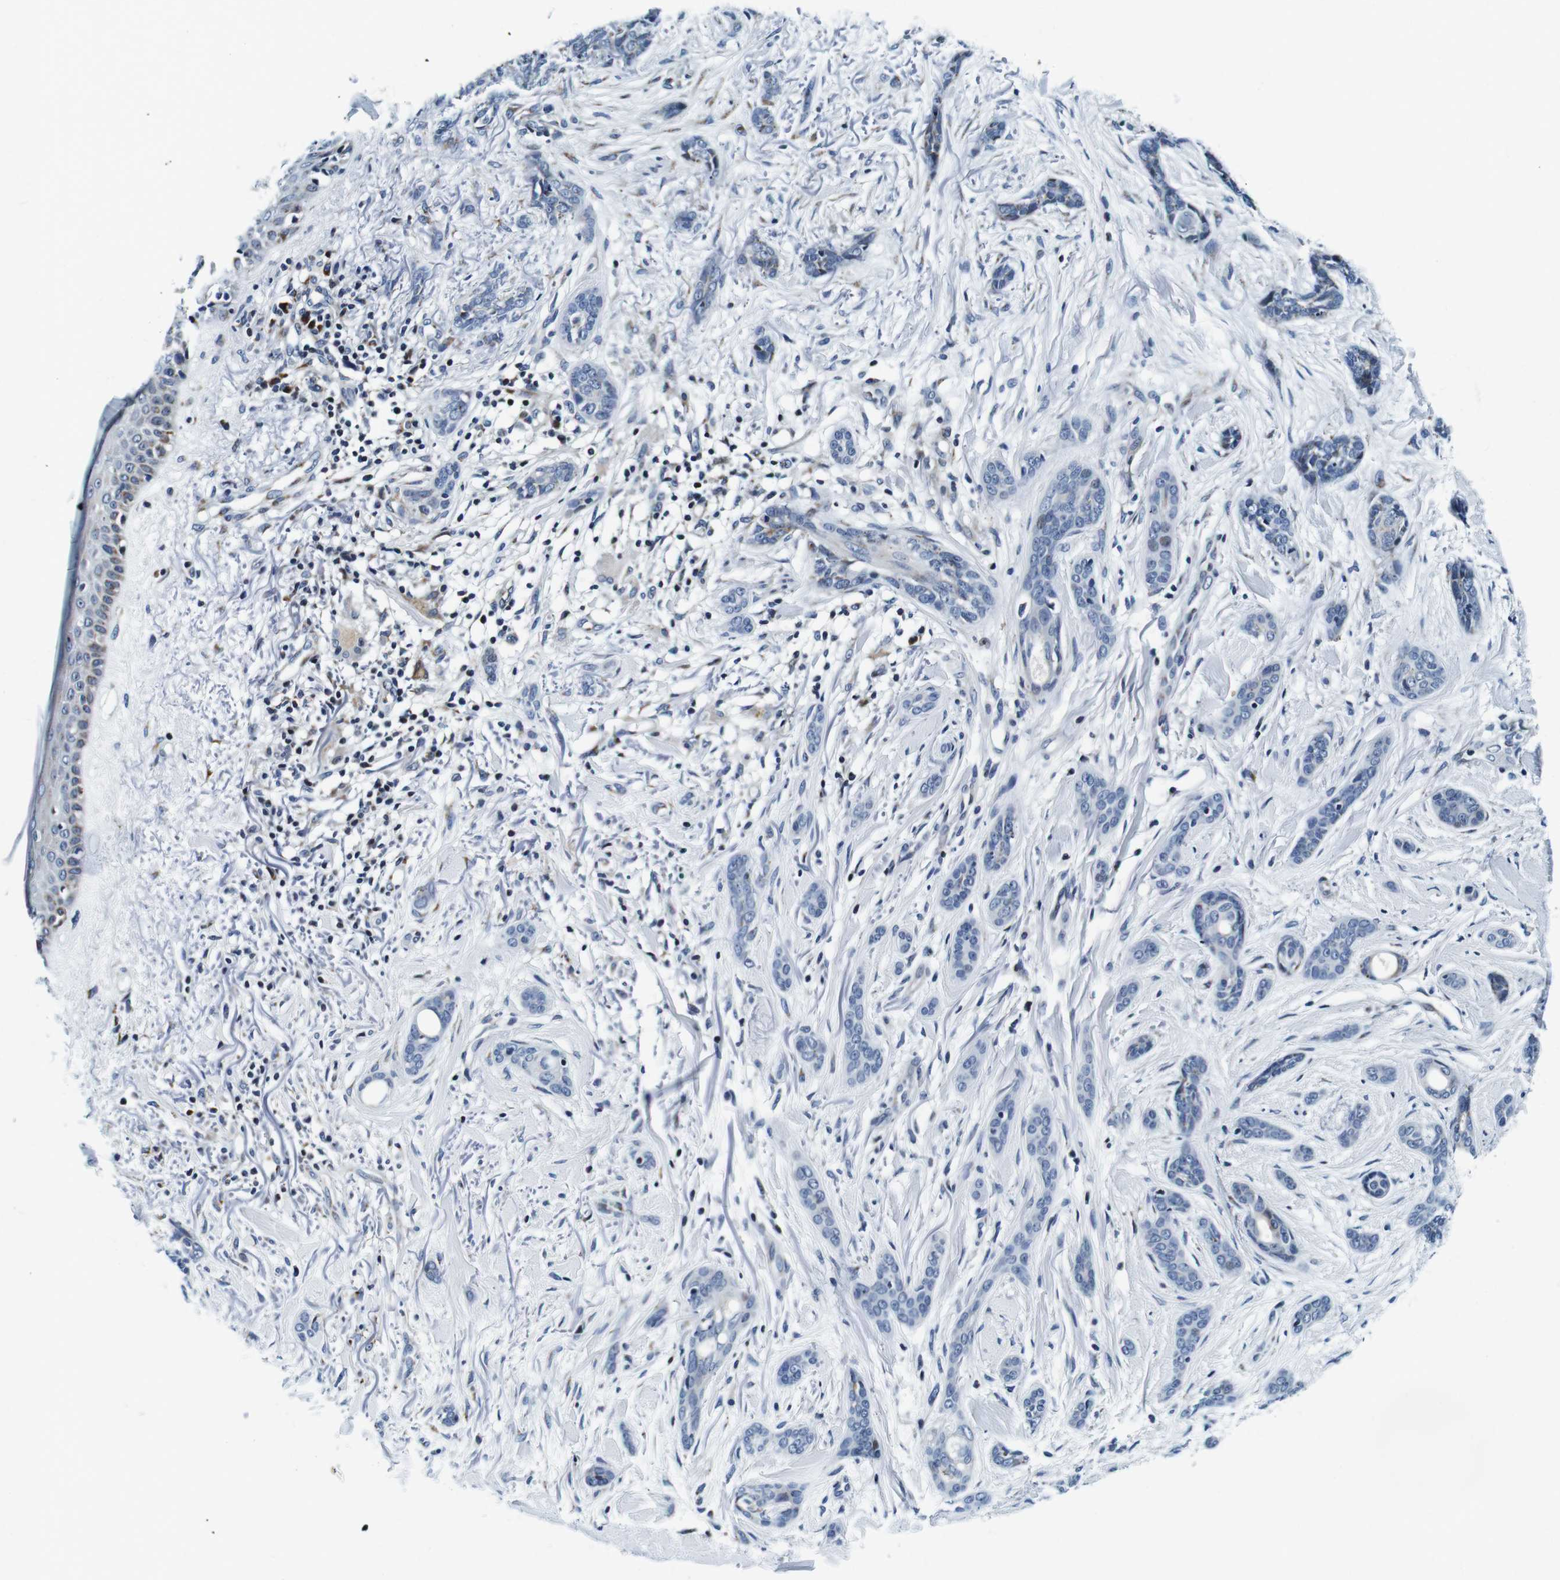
{"staining": {"intensity": "negative", "quantity": "none", "location": "none"}, "tissue": "skin cancer", "cell_type": "Tumor cells", "image_type": "cancer", "snomed": [{"axis": "morphology", "description": "Basal cell carcinoma"}, {"axis": "morphology", "description": "Adnexal tumor, benign"}, {"axis": "topography", "description": "Skin"}], "caption": "High power microscopy image of an immunohistochemistry micrograph of skin cancer (benign adnexal tumor), revealing no significant staining in tumor cells. The staining is performed using DAB (3,3'-diaminobenzidine) brown chromogen with nuclei counter-stained in using hematoxylin.", "gene": "FAR2", "patient": {"sex": "female", "age": 42}}